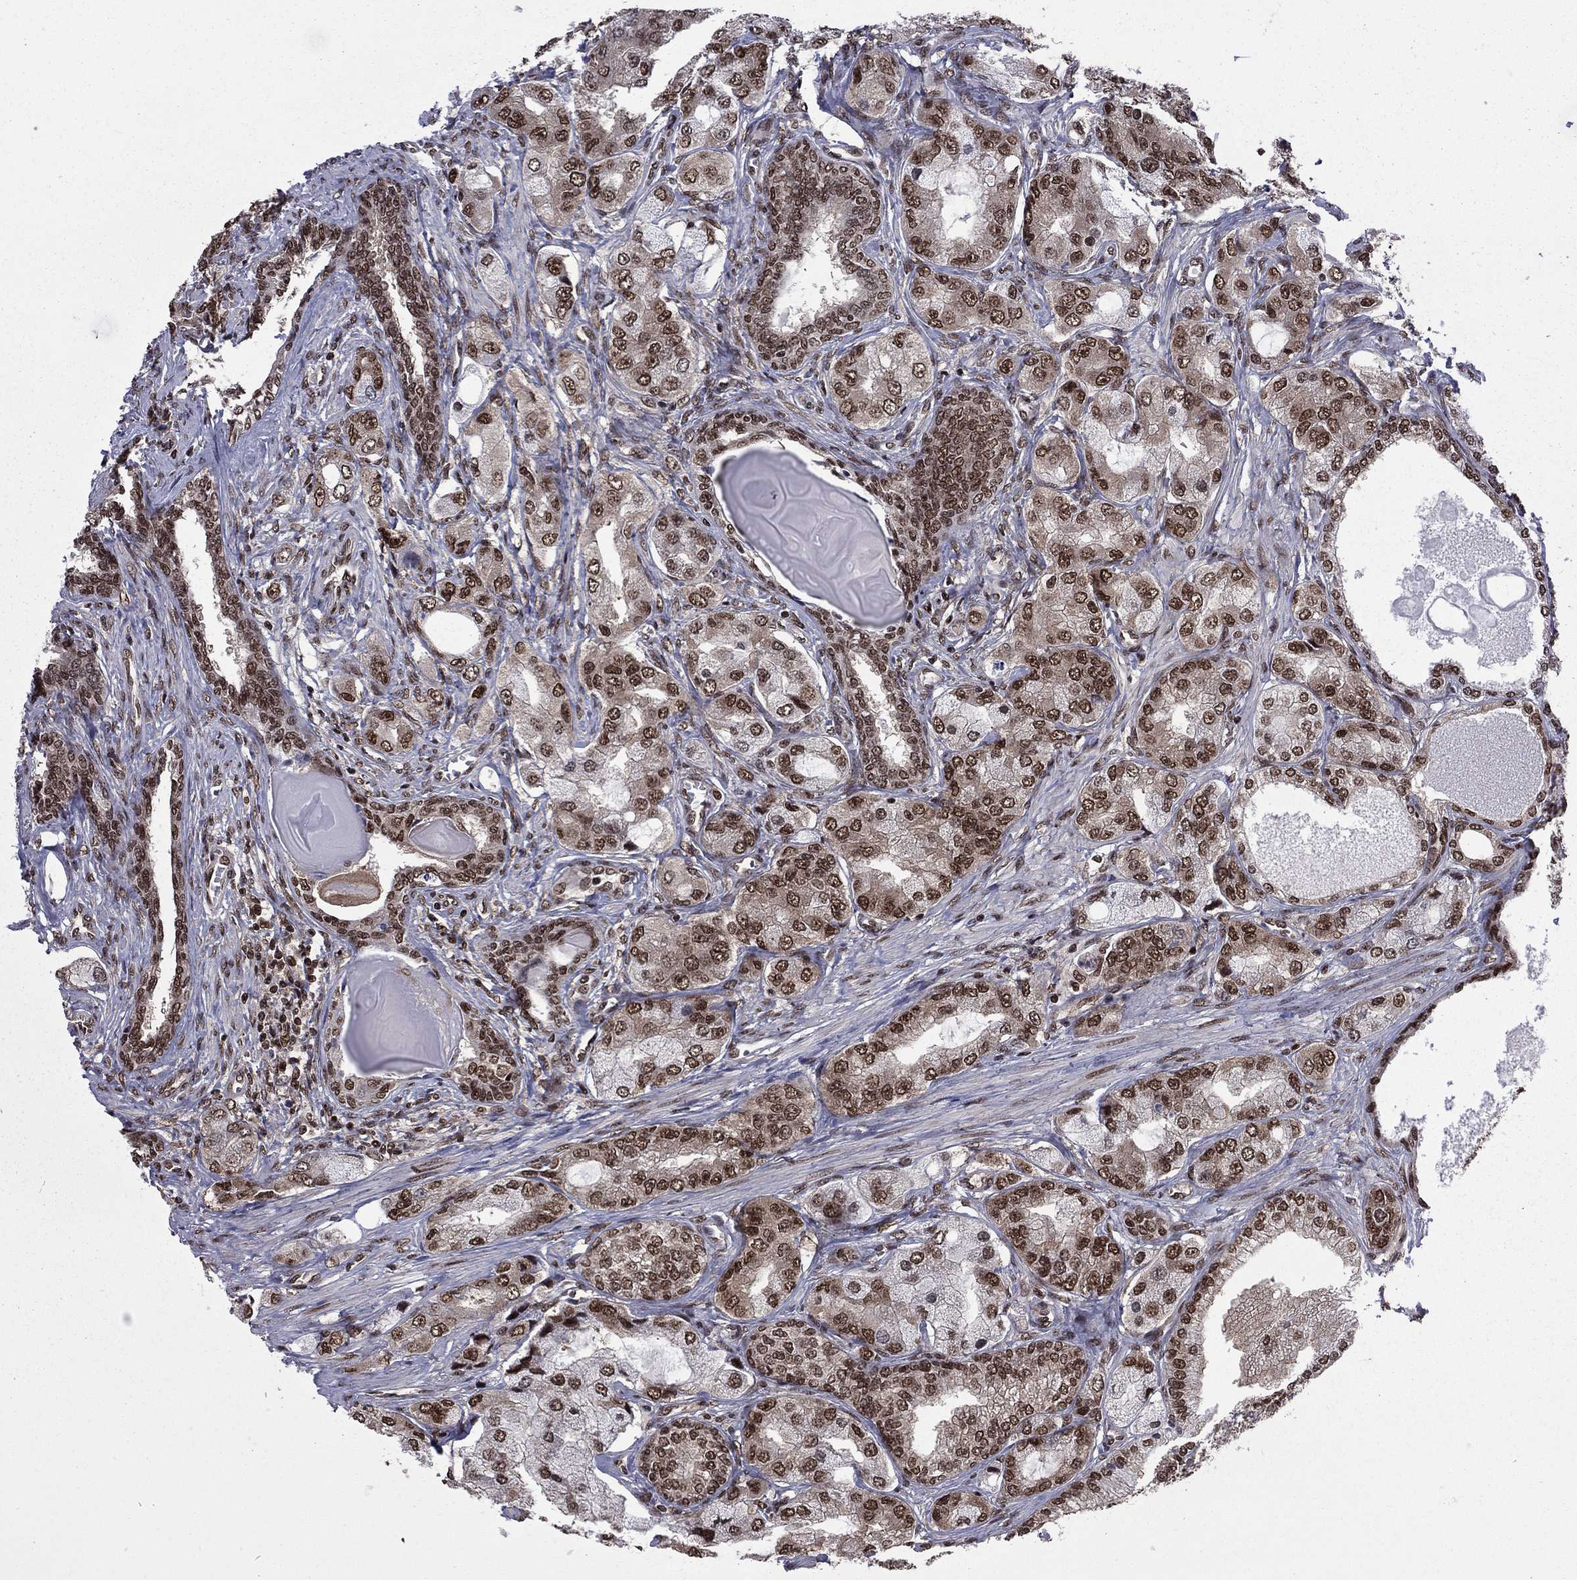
{"staining": {"intensity": "strong", "quantity": ">75%", "location": "nuclear"}, "tissue": "prostate cancer", "cell_type": "Tumor cells", "image_type": "cancer", "snomed": [{"axis": "morphology", "description": "Adenocarcinoma, Low grade"}, {"axis": "topography", "description": "Prostate"}], "caption": "Protein staining displays strong nuclear positivity in about >75% of tumor cells in prostate cancer (low-grade adenocarcinoma).", "gene": "MED25", "patient": {"sex": "male", "age": 69}}